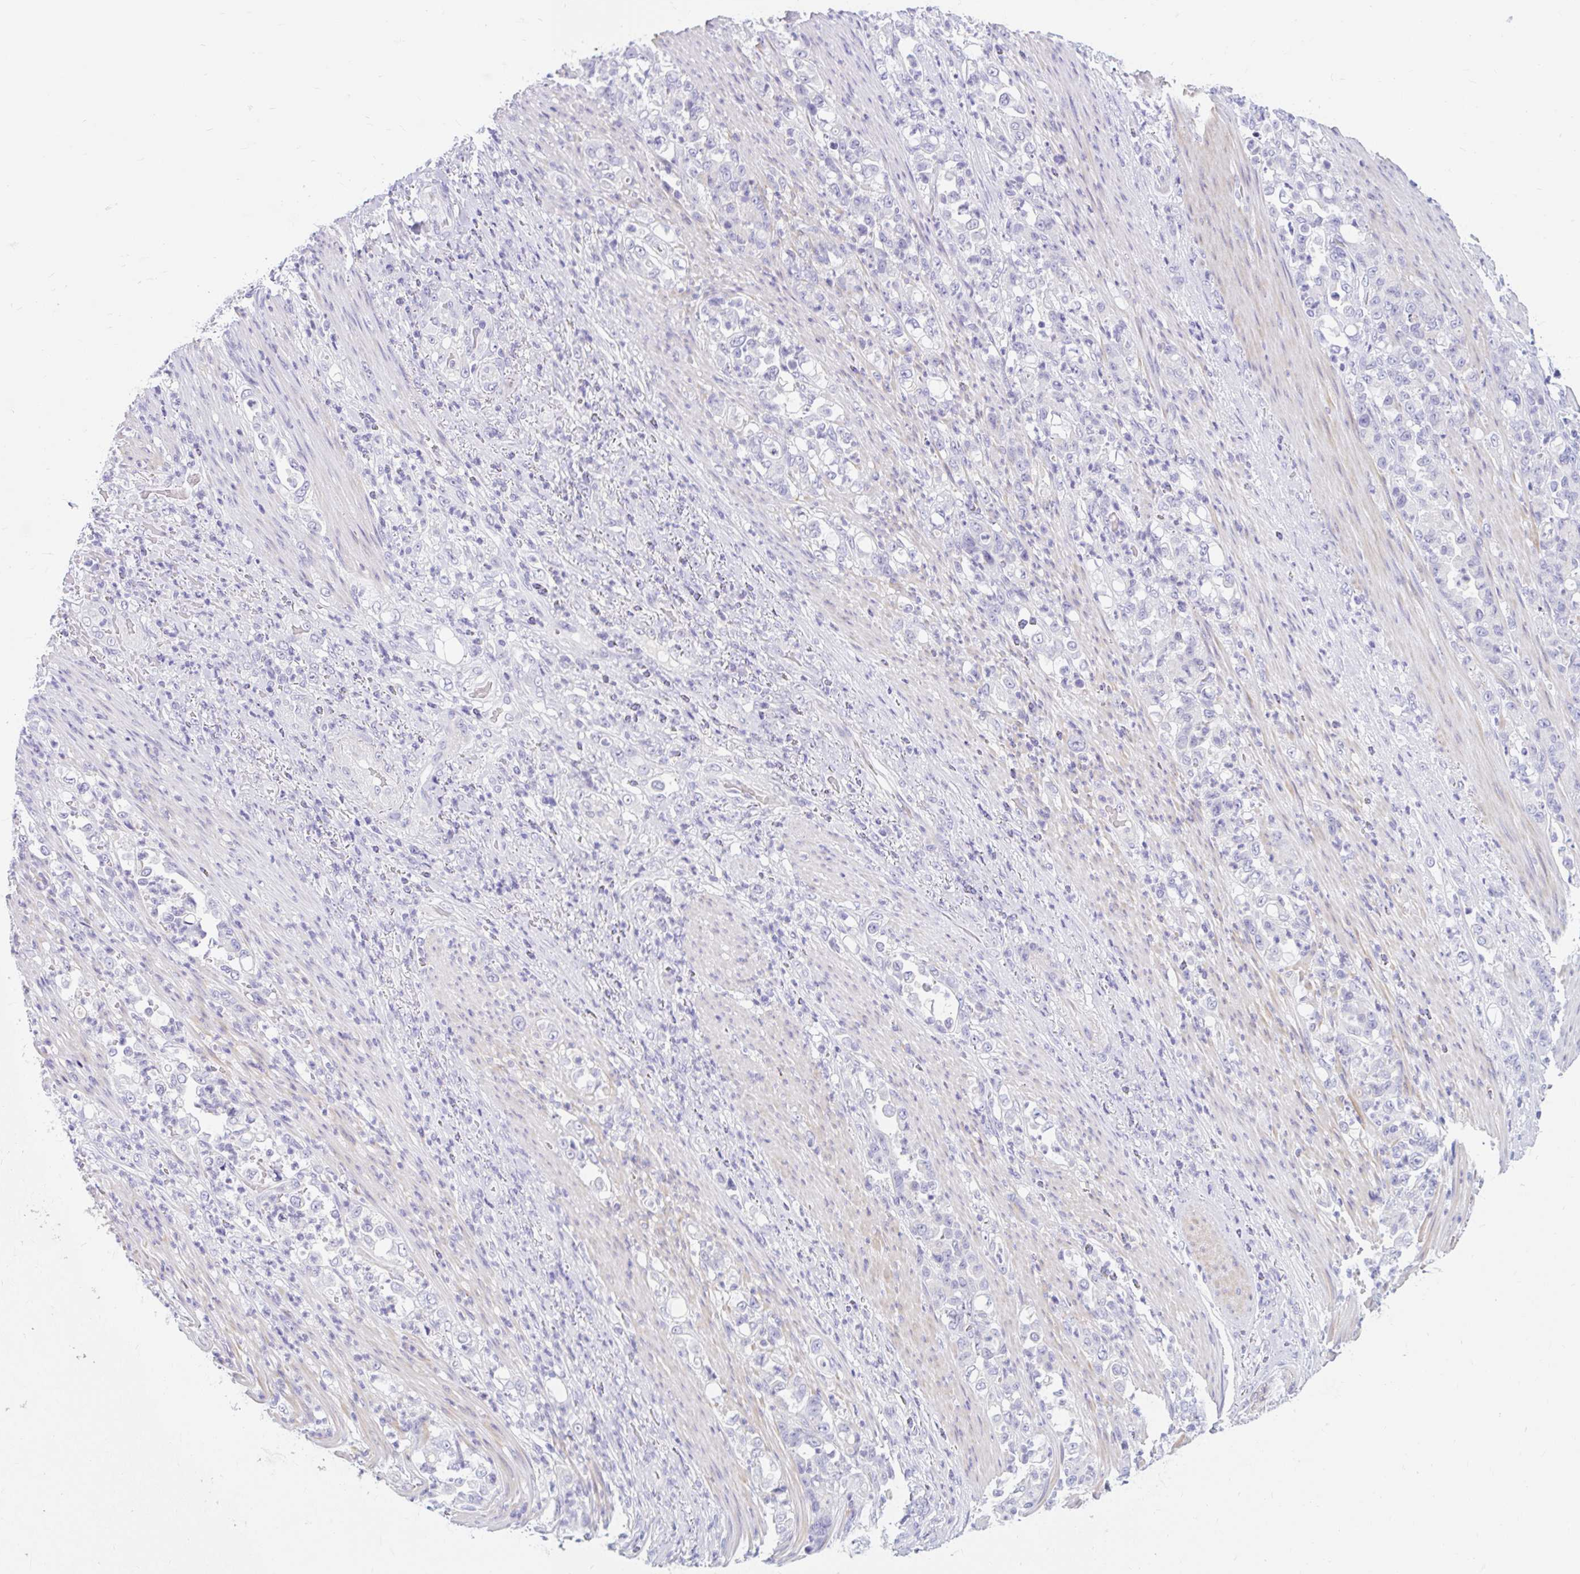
{"staining": {"intensity": "negative", "quantity": "none", "location": "none"}, "tissue": "stomach cancer", "cell_type": "Tumor cells", "image_type": "cancer", "snomed": [{"axis": "morphology", "description": "Normal tissue, NOS"}, {"axis": "morphology", "description": "Adenocarcinoma, NOS"}, {"axis": "topography", "description": "Stomach"}], "caption": "Immunohistochemistry photomicrograph of neoplastic tissue: human stomach cancer stained with DAB displays no significant protein staining in tumor cells. (Brightfield microscopy of DAB immunohistochemistry at high magnification).", "gene": "SLC28A1", "patient": {"sex": "female", "age": 79}}